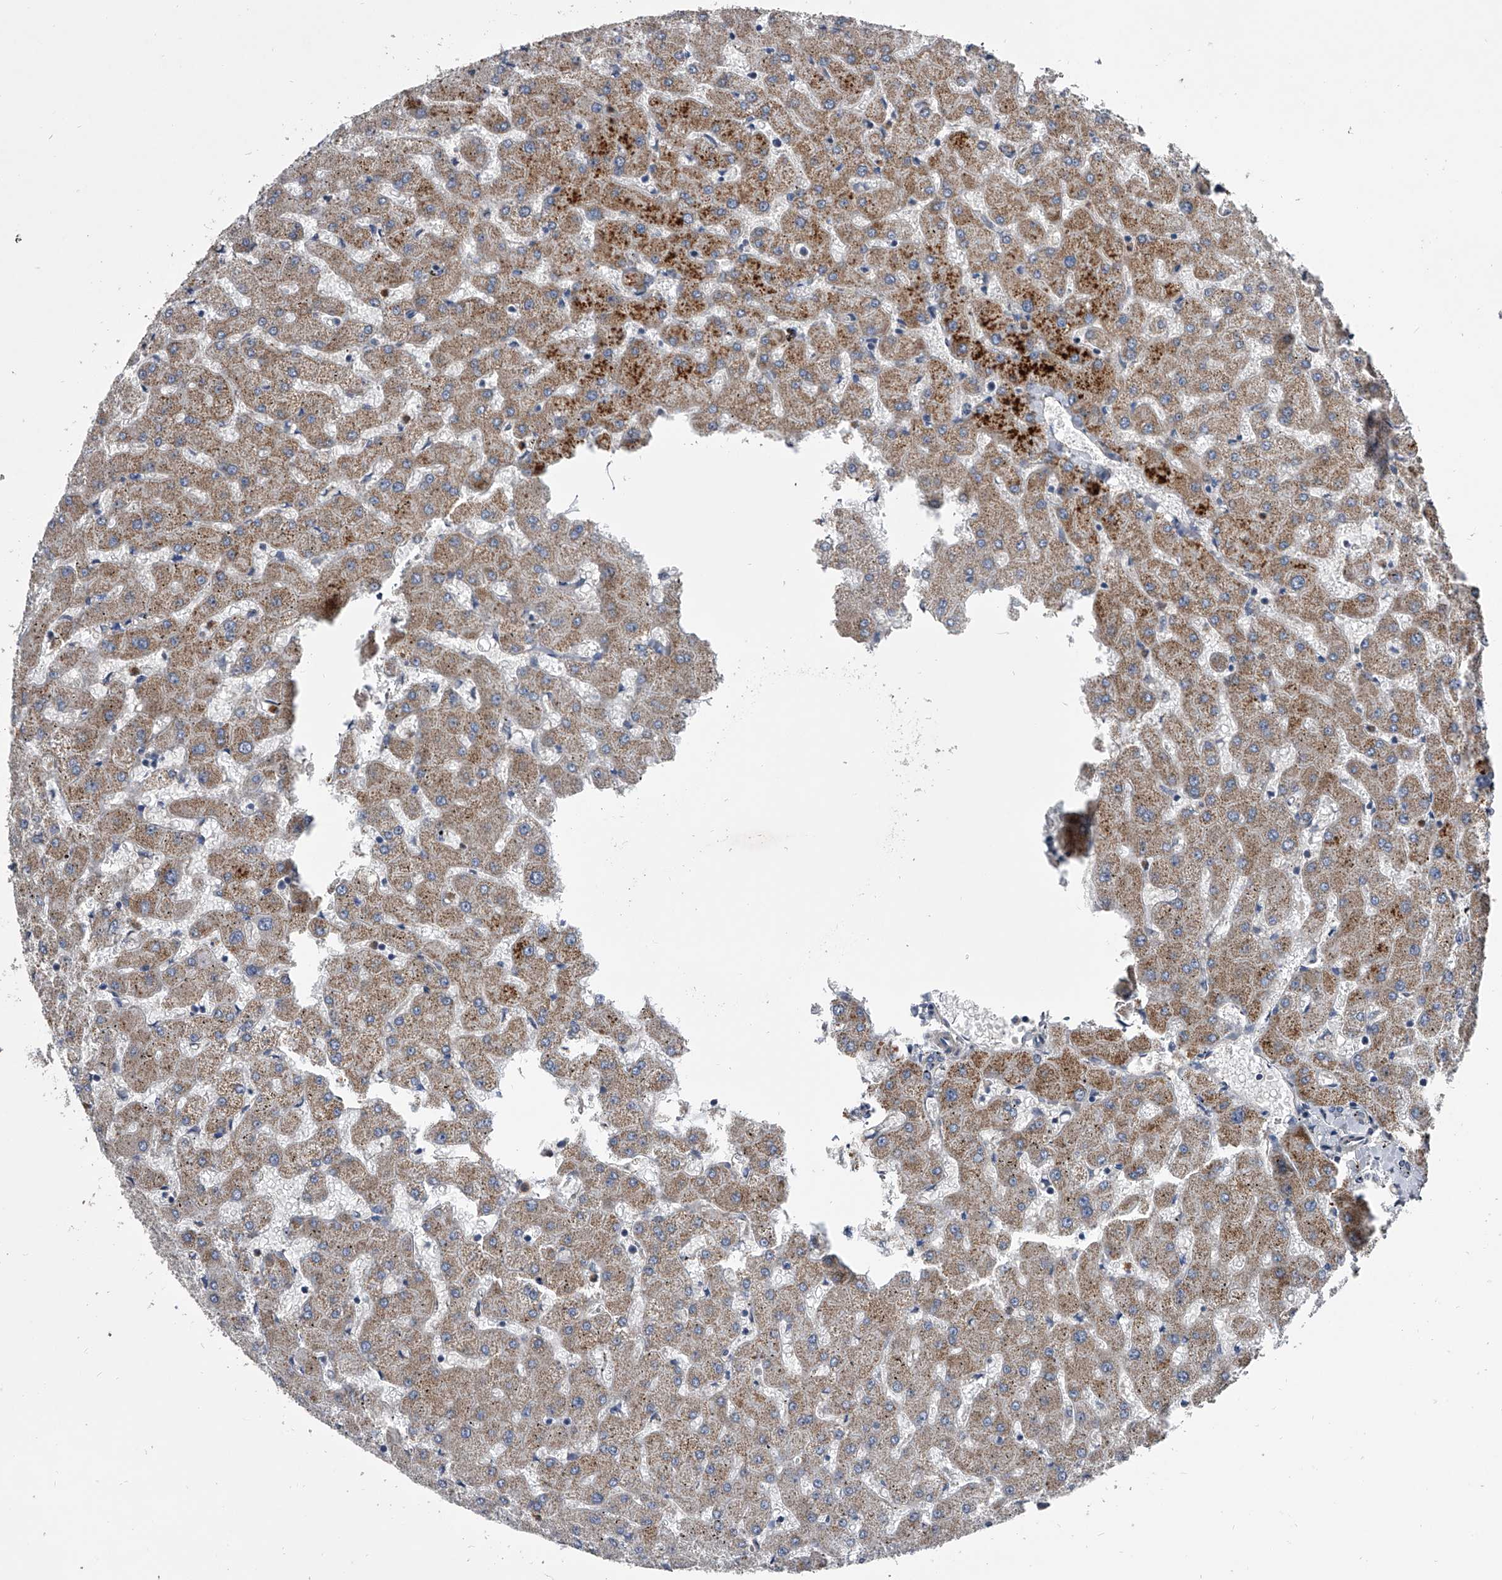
{"staining": {"intensity": "negative", "quantity": "none", "location": "none"}, "tissue": "liver", "cell_type": "Cholangiocytes", "image_type": "normal", "snomed": [{"axis": "morphology", "description": "Normal tissue, NOS"}, {"axis": "topography", "description": "Liver"}], "caption": "DAB immunohistochemical staining of benign liver reveals no significant positivity in cholangiocytes. (DAB (3,3'-diaminobenzidine) immunohistochemistry (IHC), high magnification).", "gene": "NRP1", "patient": {"sex": "female", "age": 63}}